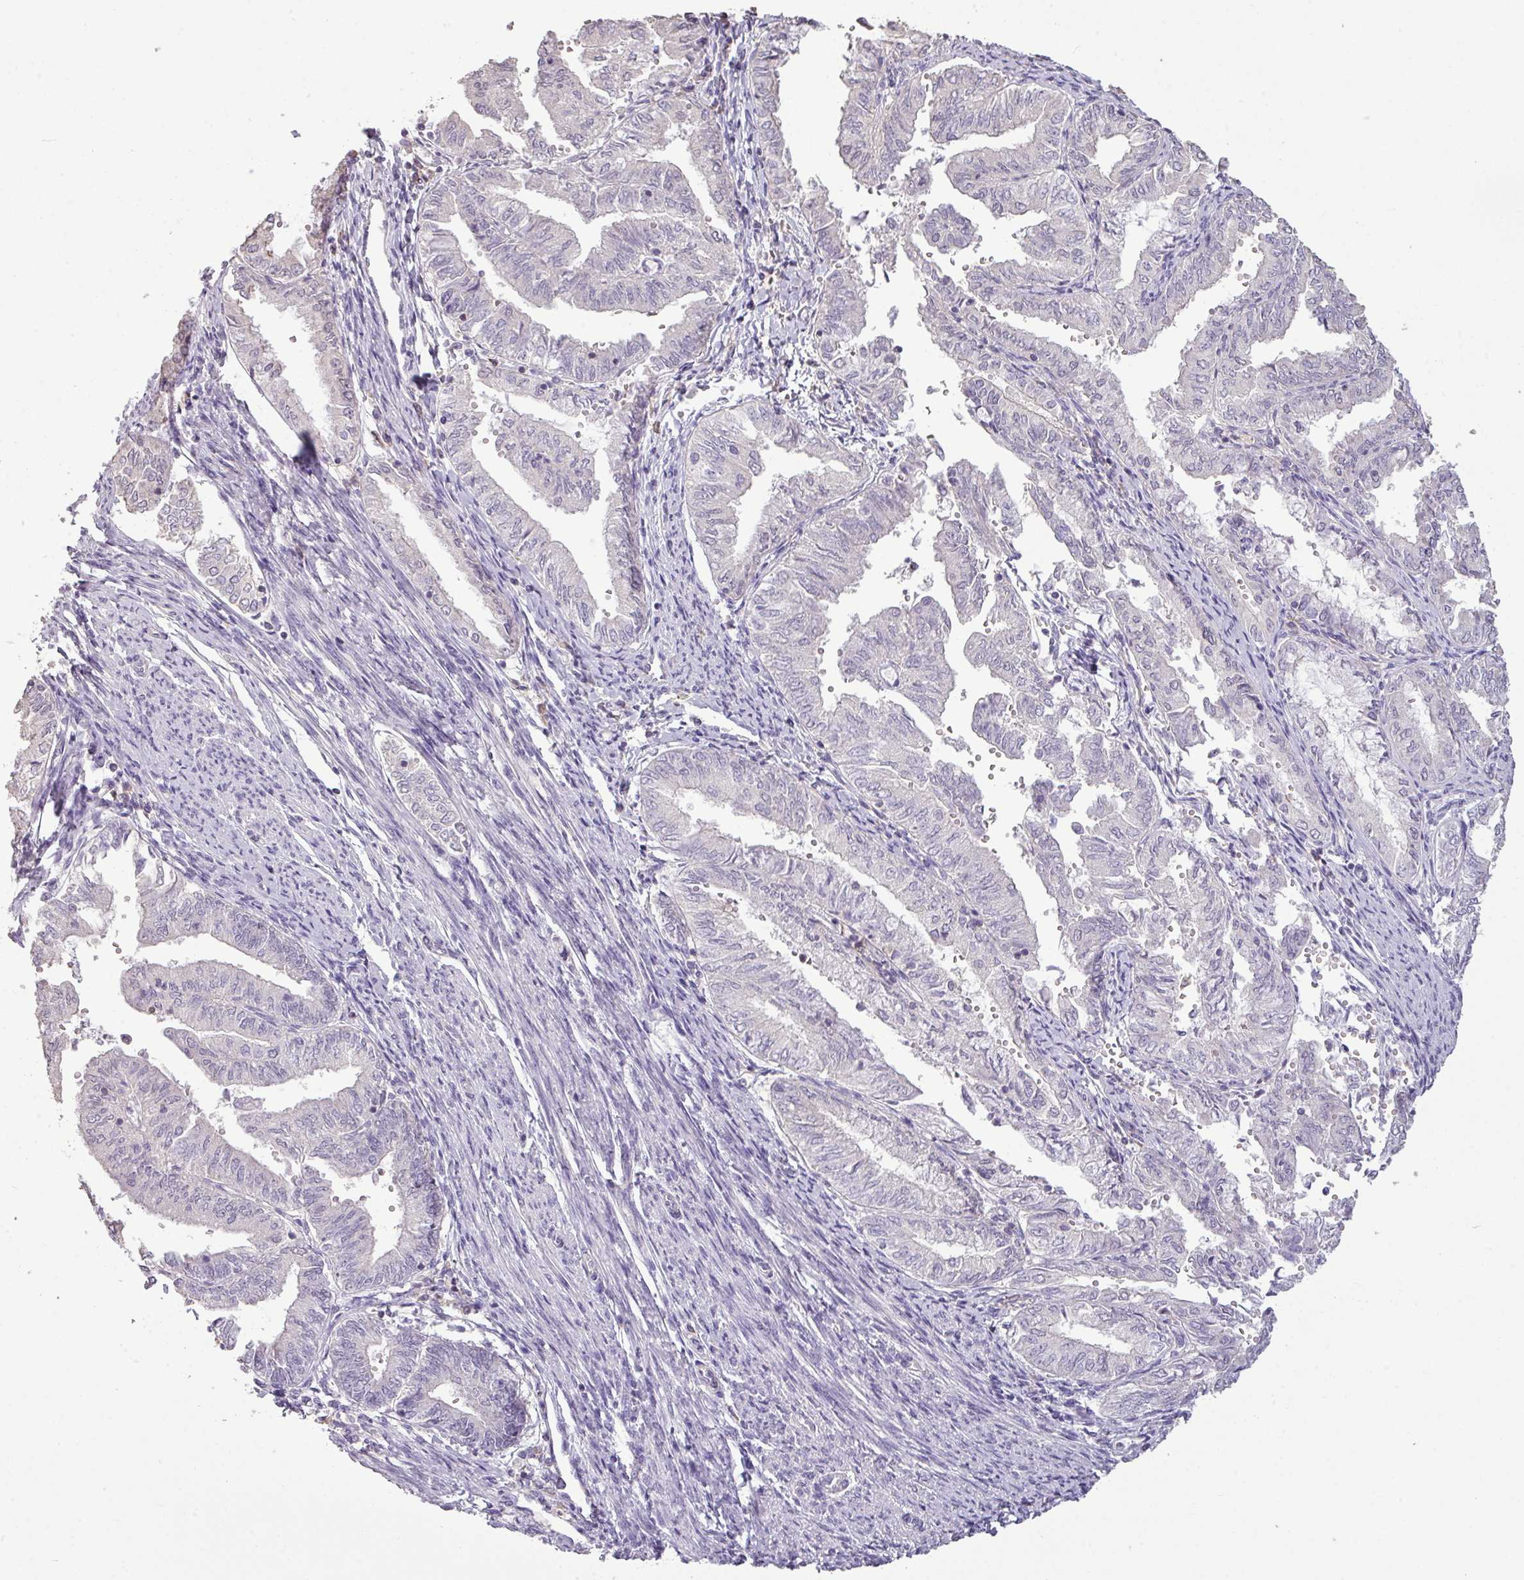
{"staining": {"intensity": "negative", "quantity": "none", "location": "none"}, "tissue": "endometrial cancer", "cell_type": "Tumor cells", "image_type": "cancer", "snomed": [{"axis": "morphology", "description": "Adenocarcinoma, NOS"}, {"axis": "topography", "description": "Endometrium"}], "caption": "High magnification brightfield microscopy of endometrial cancer (adenocarcinoma) stained with DAB (brown) and counterstained with hematoxylin (blue): tumor cells show no significant expression.", "gene": "LY9", "patient": {"sex": "female", "age": 66}}